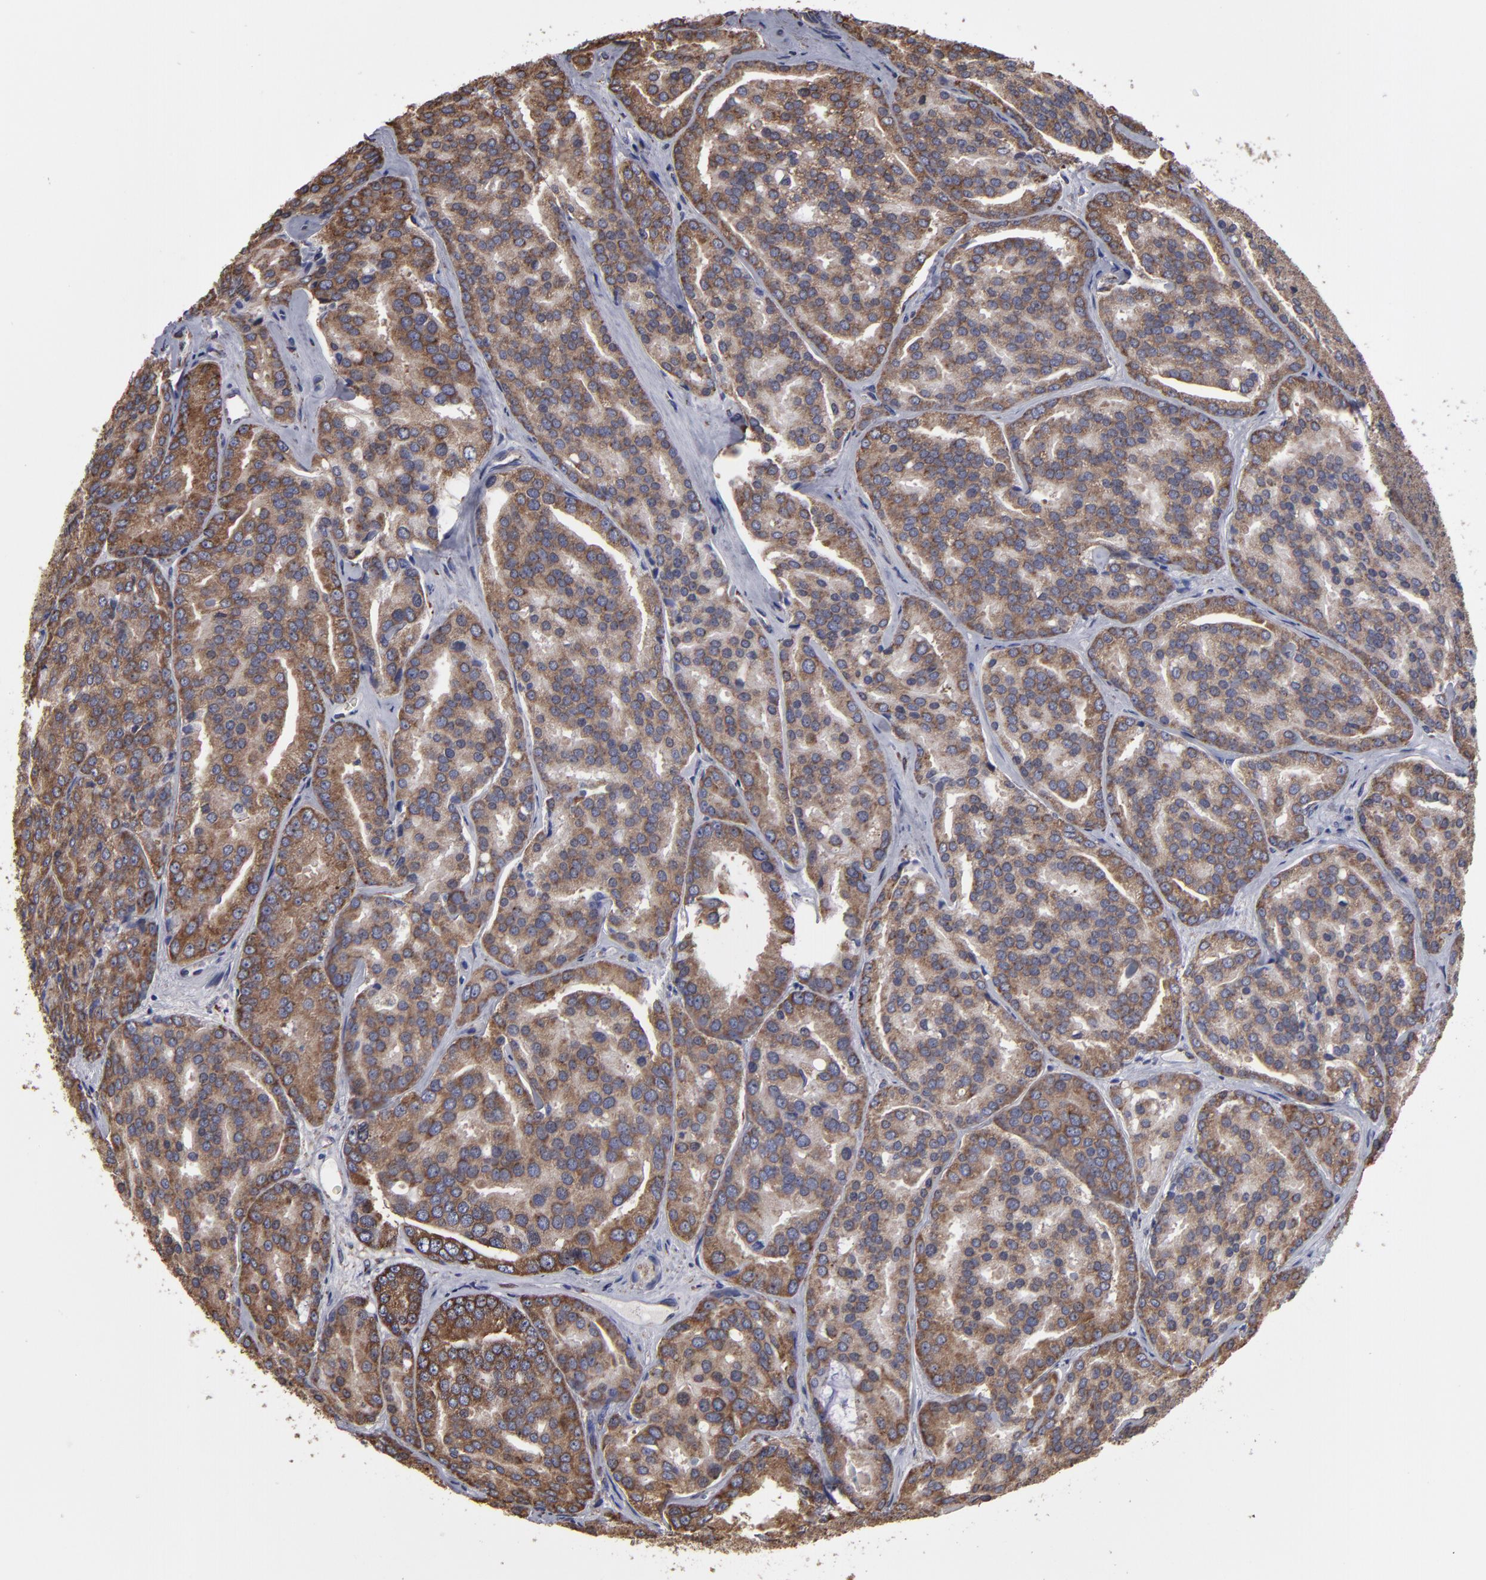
{"staining": {"intensity": "moderate", "quantity": ">75%", "location": "cytoplasmic/membranous"}, "tissue": "prostate cancer", "cell_type": "Tumor cells", "image_type": "cancer", "snomed": [{"axis": "morphology", "description": "Adenocarcinoma, High grade"}, {"axis": "topography", "description": "Prostate"}], "caption": "Prostate high-grade adenocarcinoma stained for a protein demonstrates moderate cytoplasmic/membranous positivity in tumor cells.", "gene": "SND1", "patient": {"sex": "male", "age": 64}}